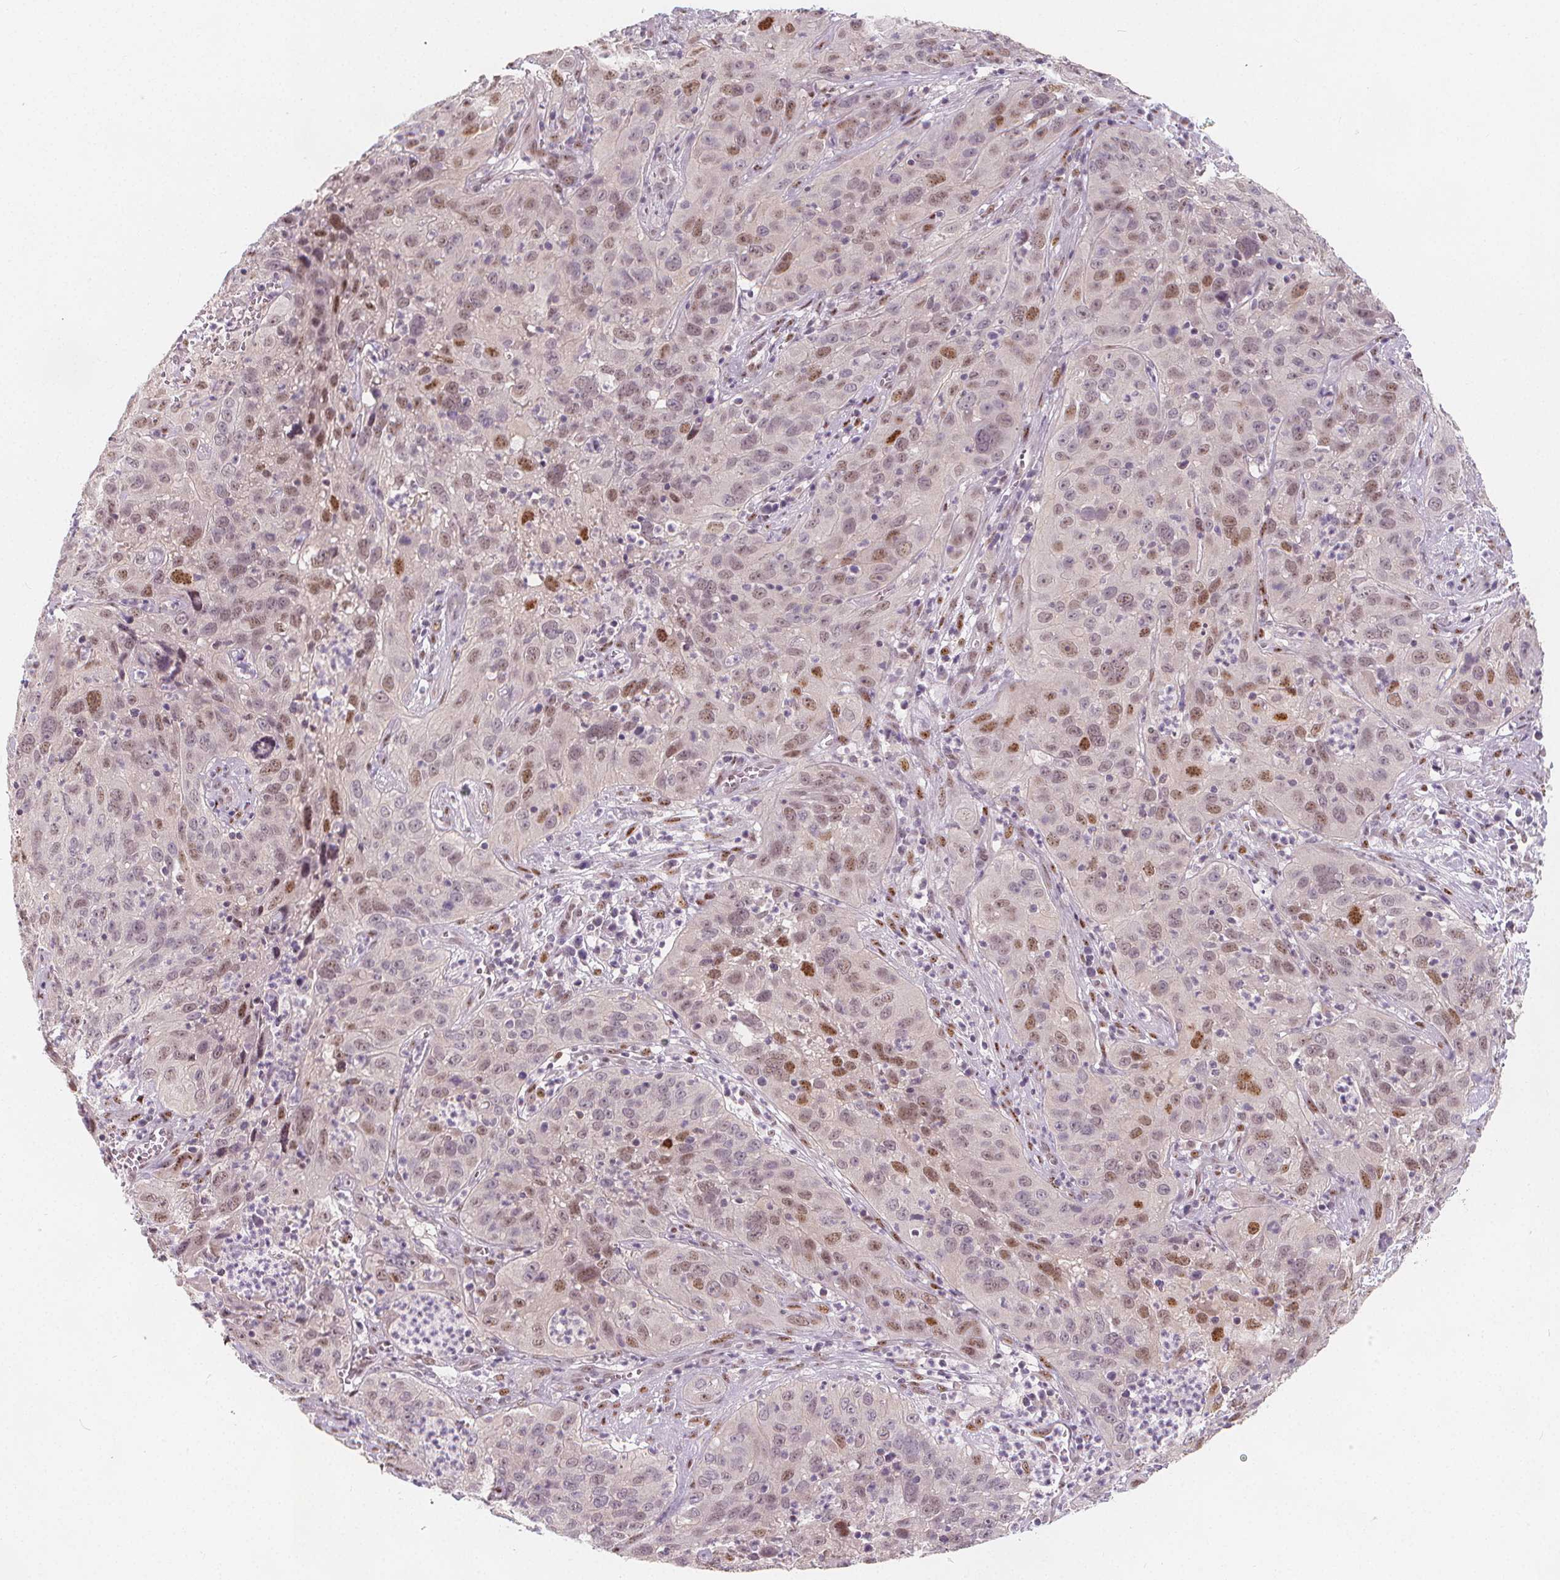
{"staining": {"intensity": "weak", "quantity": "25%-75%", "location": "nuclear"}, "tissue": "cervical cancer", "cell_type": "Tumor cells", "image_type": "cancer", "snomed": [{"axis": "morphology", "description": "Squamous cell carcinoma, NOS"}, {"axis": "topography", "description": "Cervix"}], "caption": "Immunohistochemistry (IHC) of human cervical cancer displays low levels of weak nuclear positivity in about 25%-75% of tumor cells. (DAB (3,3'-diaminobenzidine) IHC with brightfield microscopy, high magnification).", "gene": "DRC3", "patient": {"sex": "female", "age": 32}}